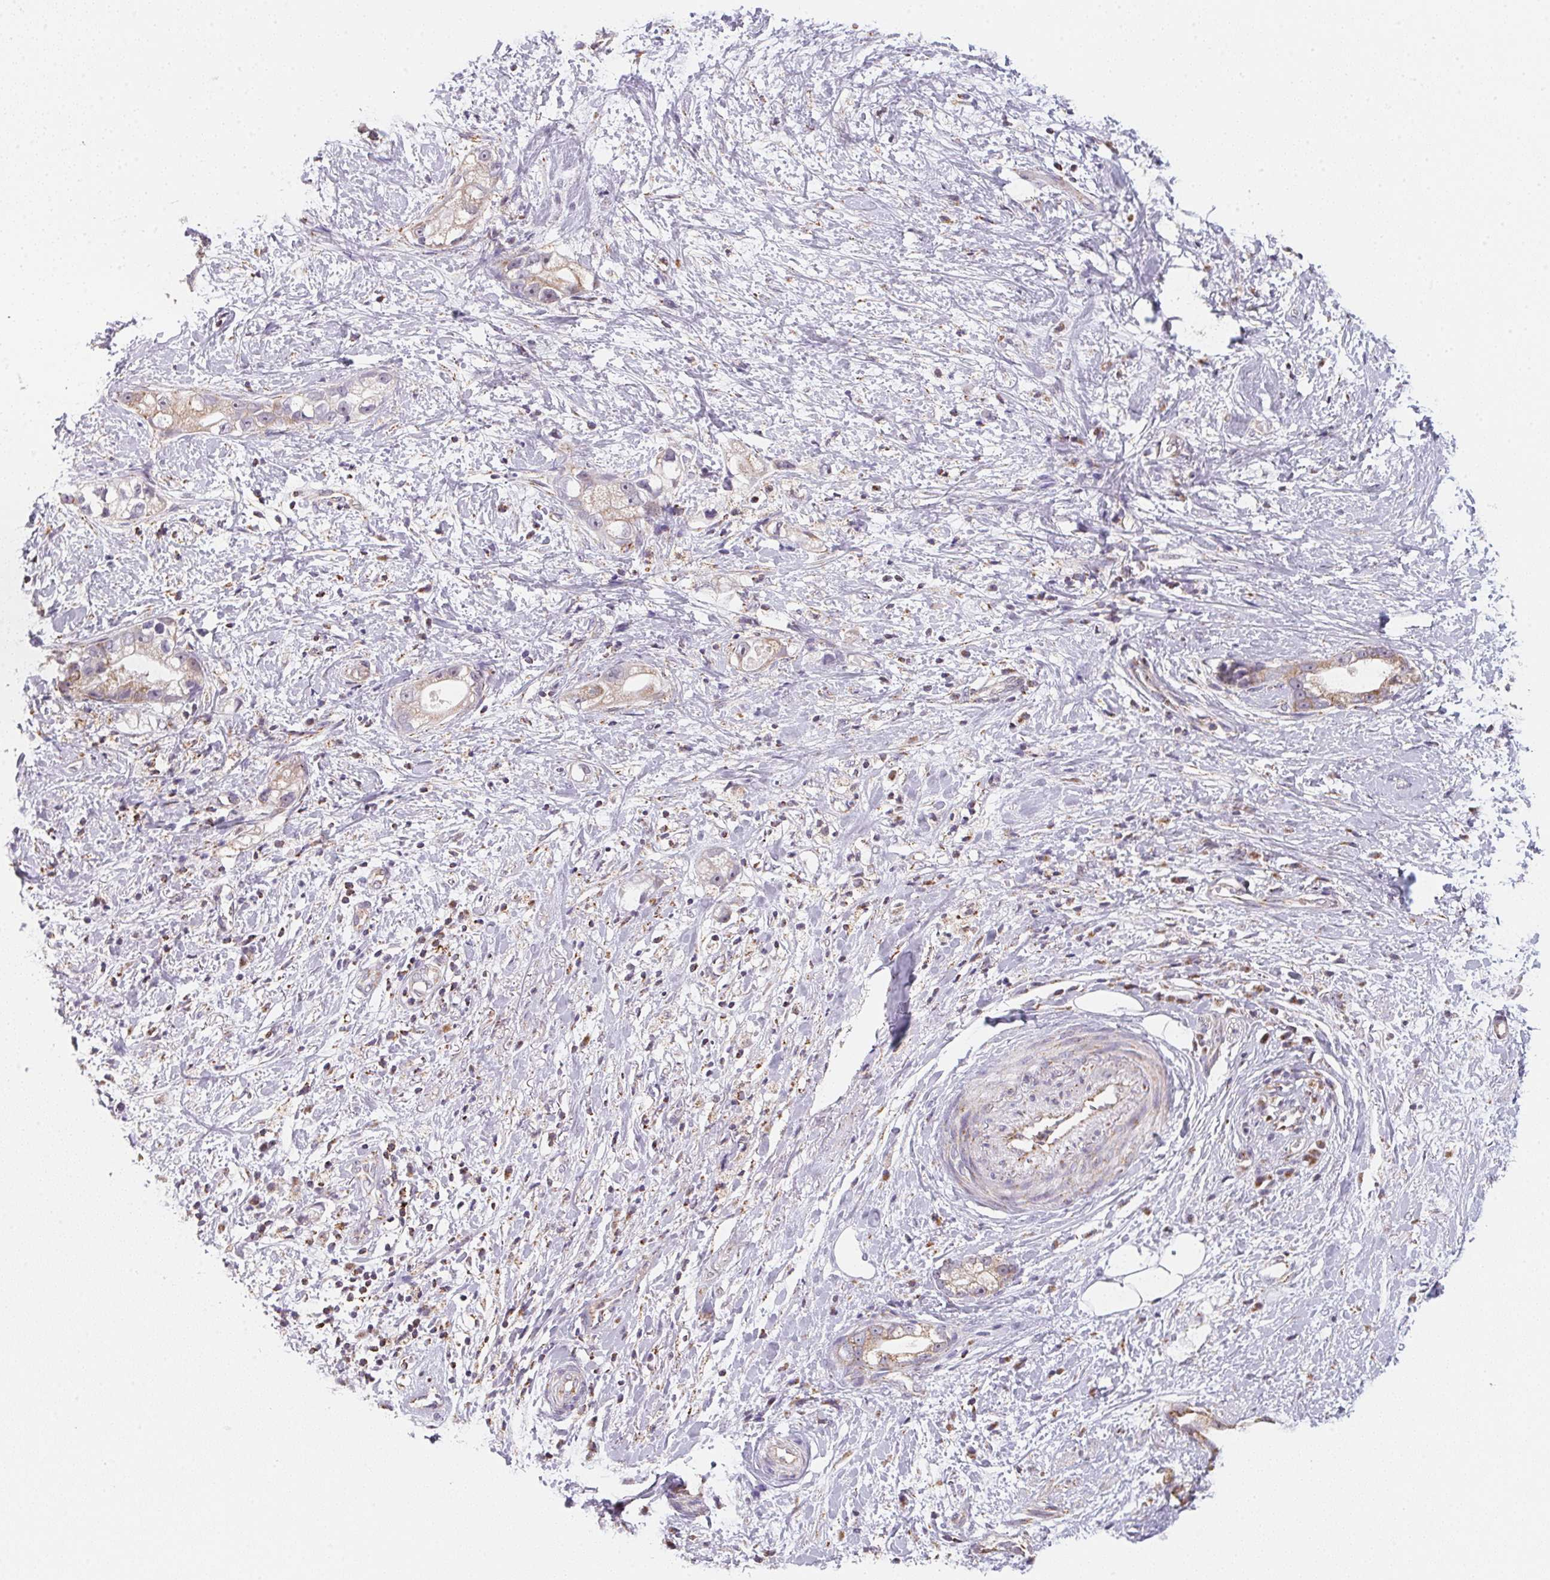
{"staining": {"intensity": "weak", "quantity": ">75%", "location": "cytoplasmic/membranous"}, "tissue": "stomach cancer", "cell_type": "Tumor cells", "image_type": "cancer", "snomed": [{"axis": "morphology", "description": "Adenocarcinoma, NOS"}, {"axis": "topography", "description": "Stomach"}], "caption": "About >75% of tumor cells in human stomach cancer (adenocarcinoma) reveal weak cytoplasmic/membranous protein staining as visualized by brown immunohistochemical staining.", "gene": "GIPC2", "patient": {"sex": "male", "age": 55}}